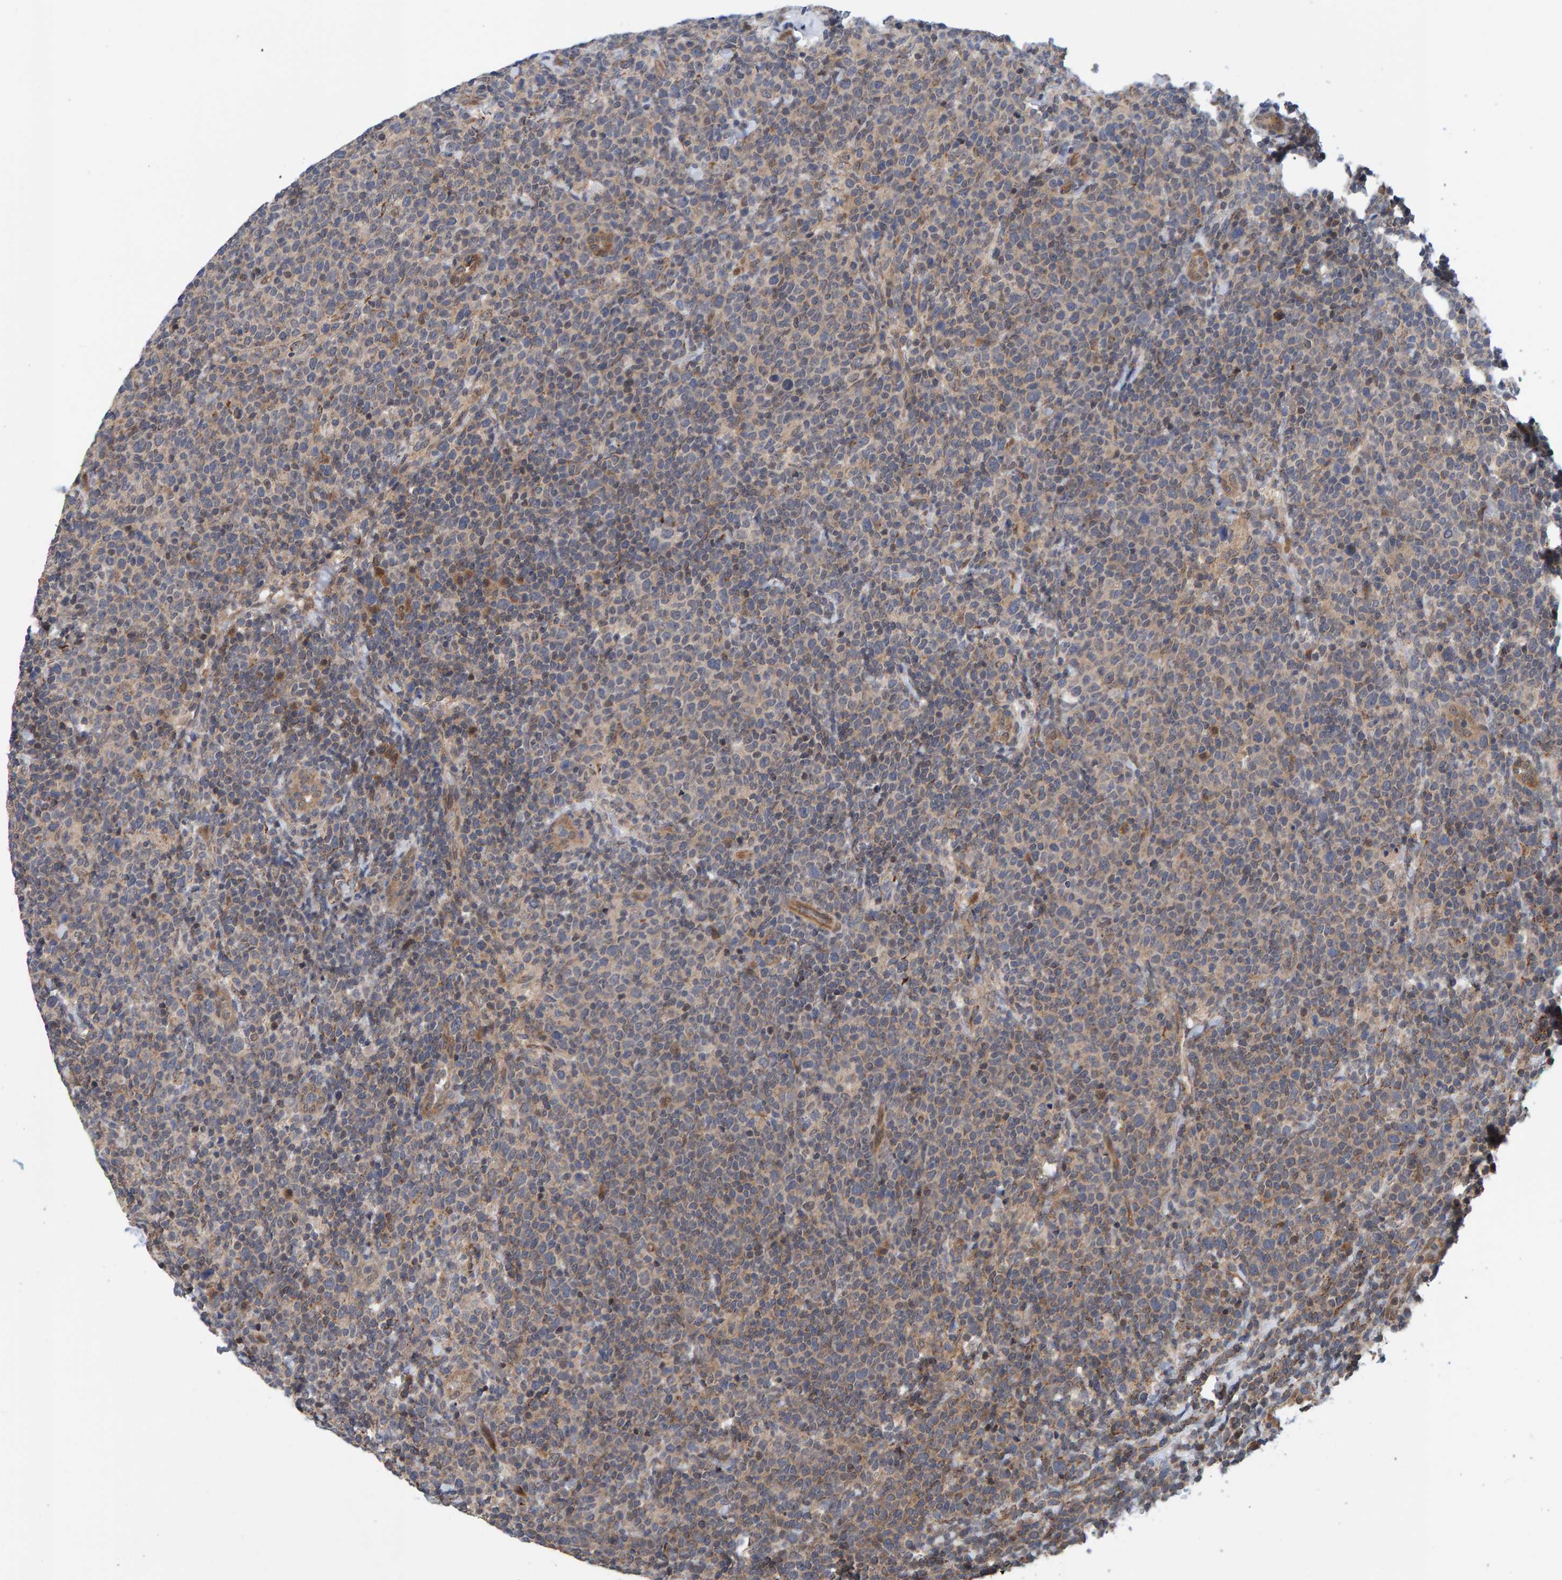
{"staining": {"intensity": "weak", "quantity": "<25%", "location": "cytoplasmic/membranous"}, "tissue": "lymphoma", "cell_type": "Tumor cells", "image_type": "cancer", "snomed": [{"axis": "morphology", "description": "Malignant lymphoma, non-Hodgkin's type, High grade"}, {"axis": "topography", "description": "Lymph node"}], "caption": "High power microscopy photomicrograph of an immunohistochemistry photomicrograph of malignant lymphoma, non-Hodgkin's type (high-grade), revealing no significant staining in tumor cells.", "gene": "SCRN2", "patient": {"sex": "male", "age": 61}}